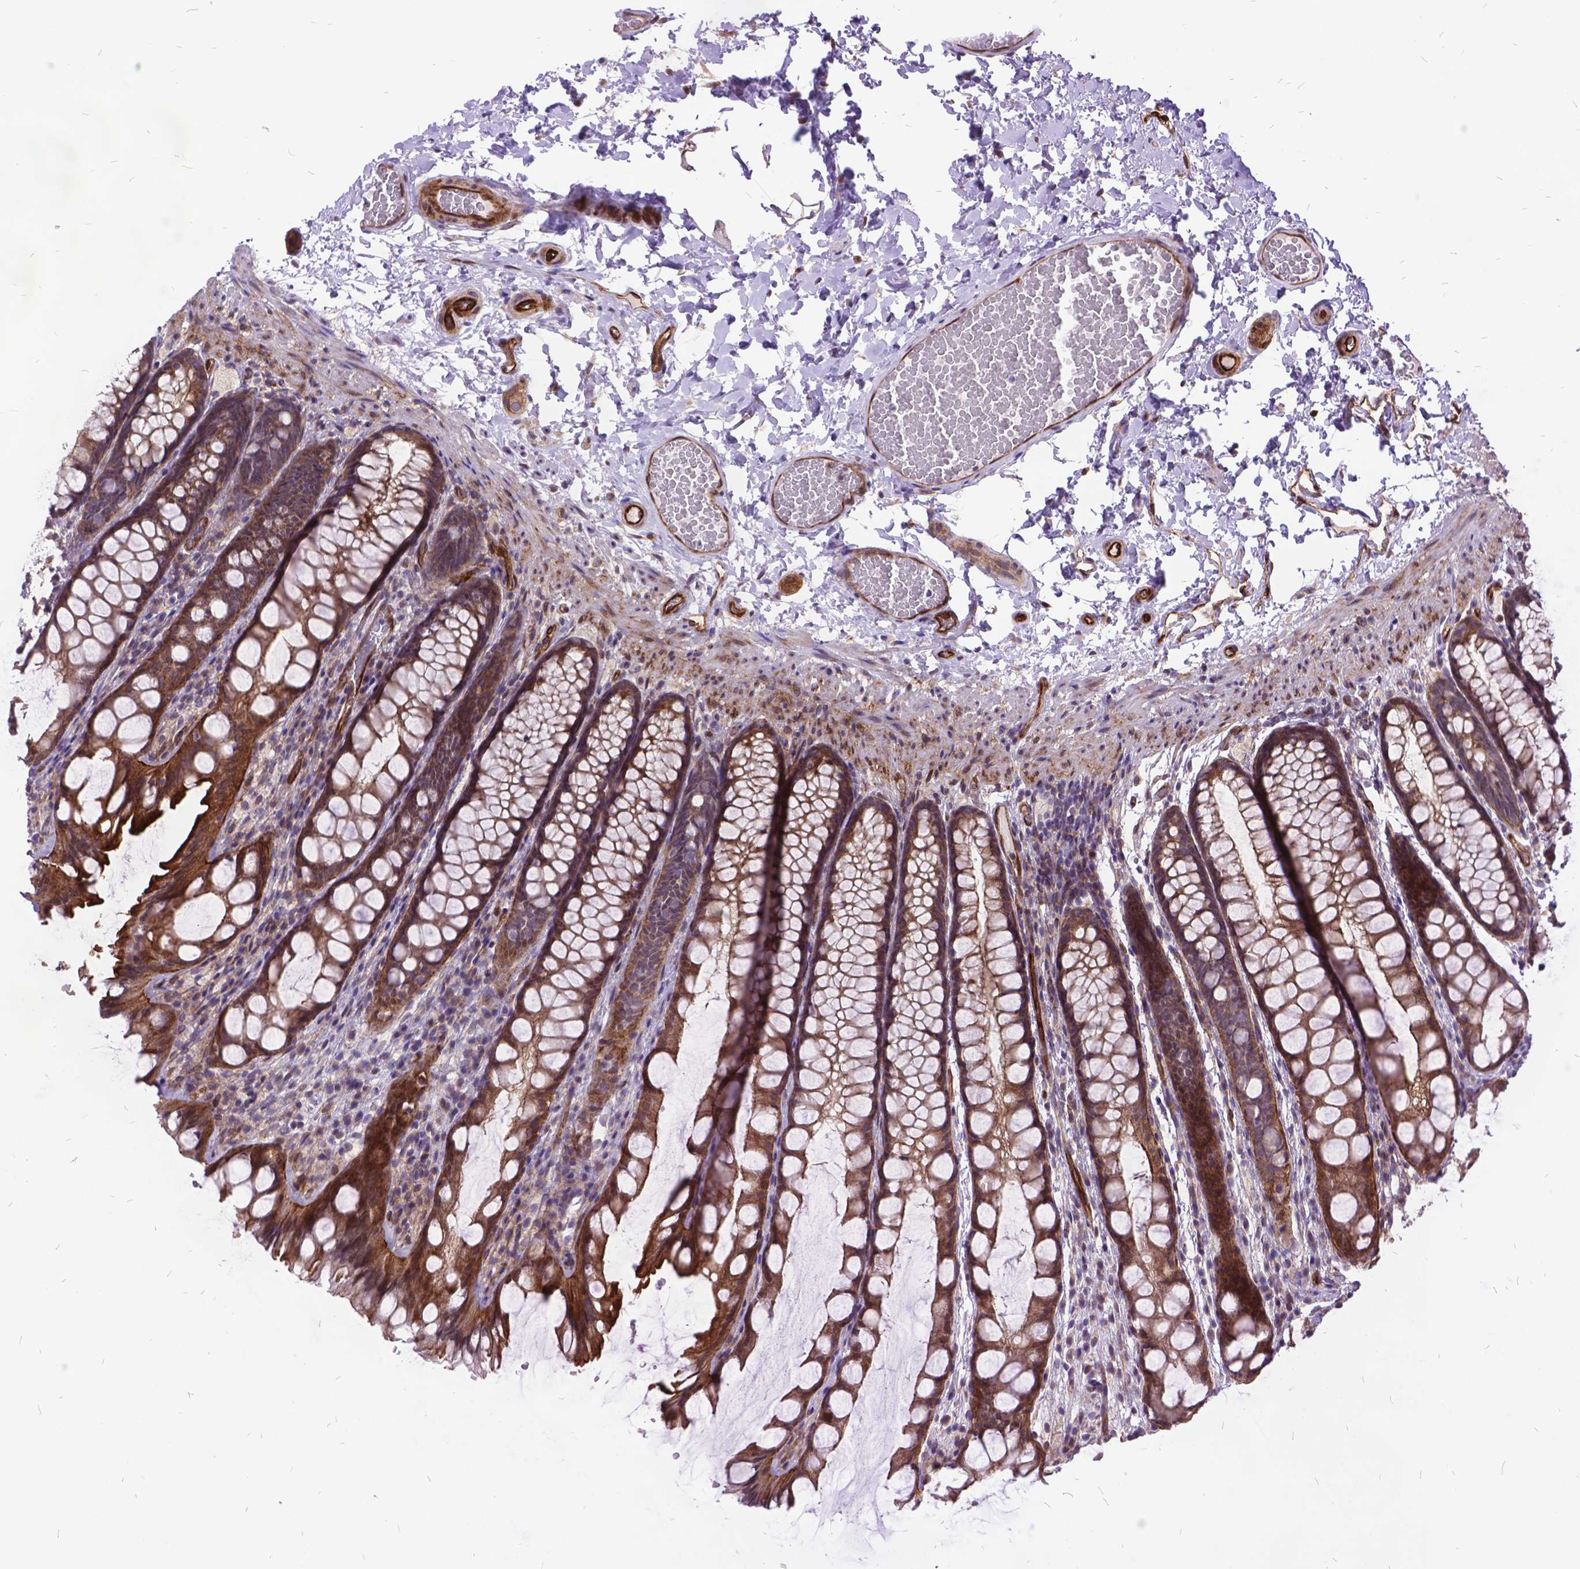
{"staining": {"intensity": "strong", "quantity": ">75%", "location": "cytoplasmic/membranous"}, "tissue": "colon", "cell_type": "Endothelial cells", "image_type": "normal", "snomed": [{"axis": "morphology", "description": "Normal tissue, NOS"}, {"axis": "topography", "description": "Colon"}], "caption": "IHC of normal colon displays high levels of strong cytoplasmic/membranous staining in approximately >75% of endothelial cells. (DAB (3,3'-diaminobenzidine) = brown stain, brightfield microscopy at high magnification).", "gene": "GRB7", "patient": {"sex": "male", "age": 47}}